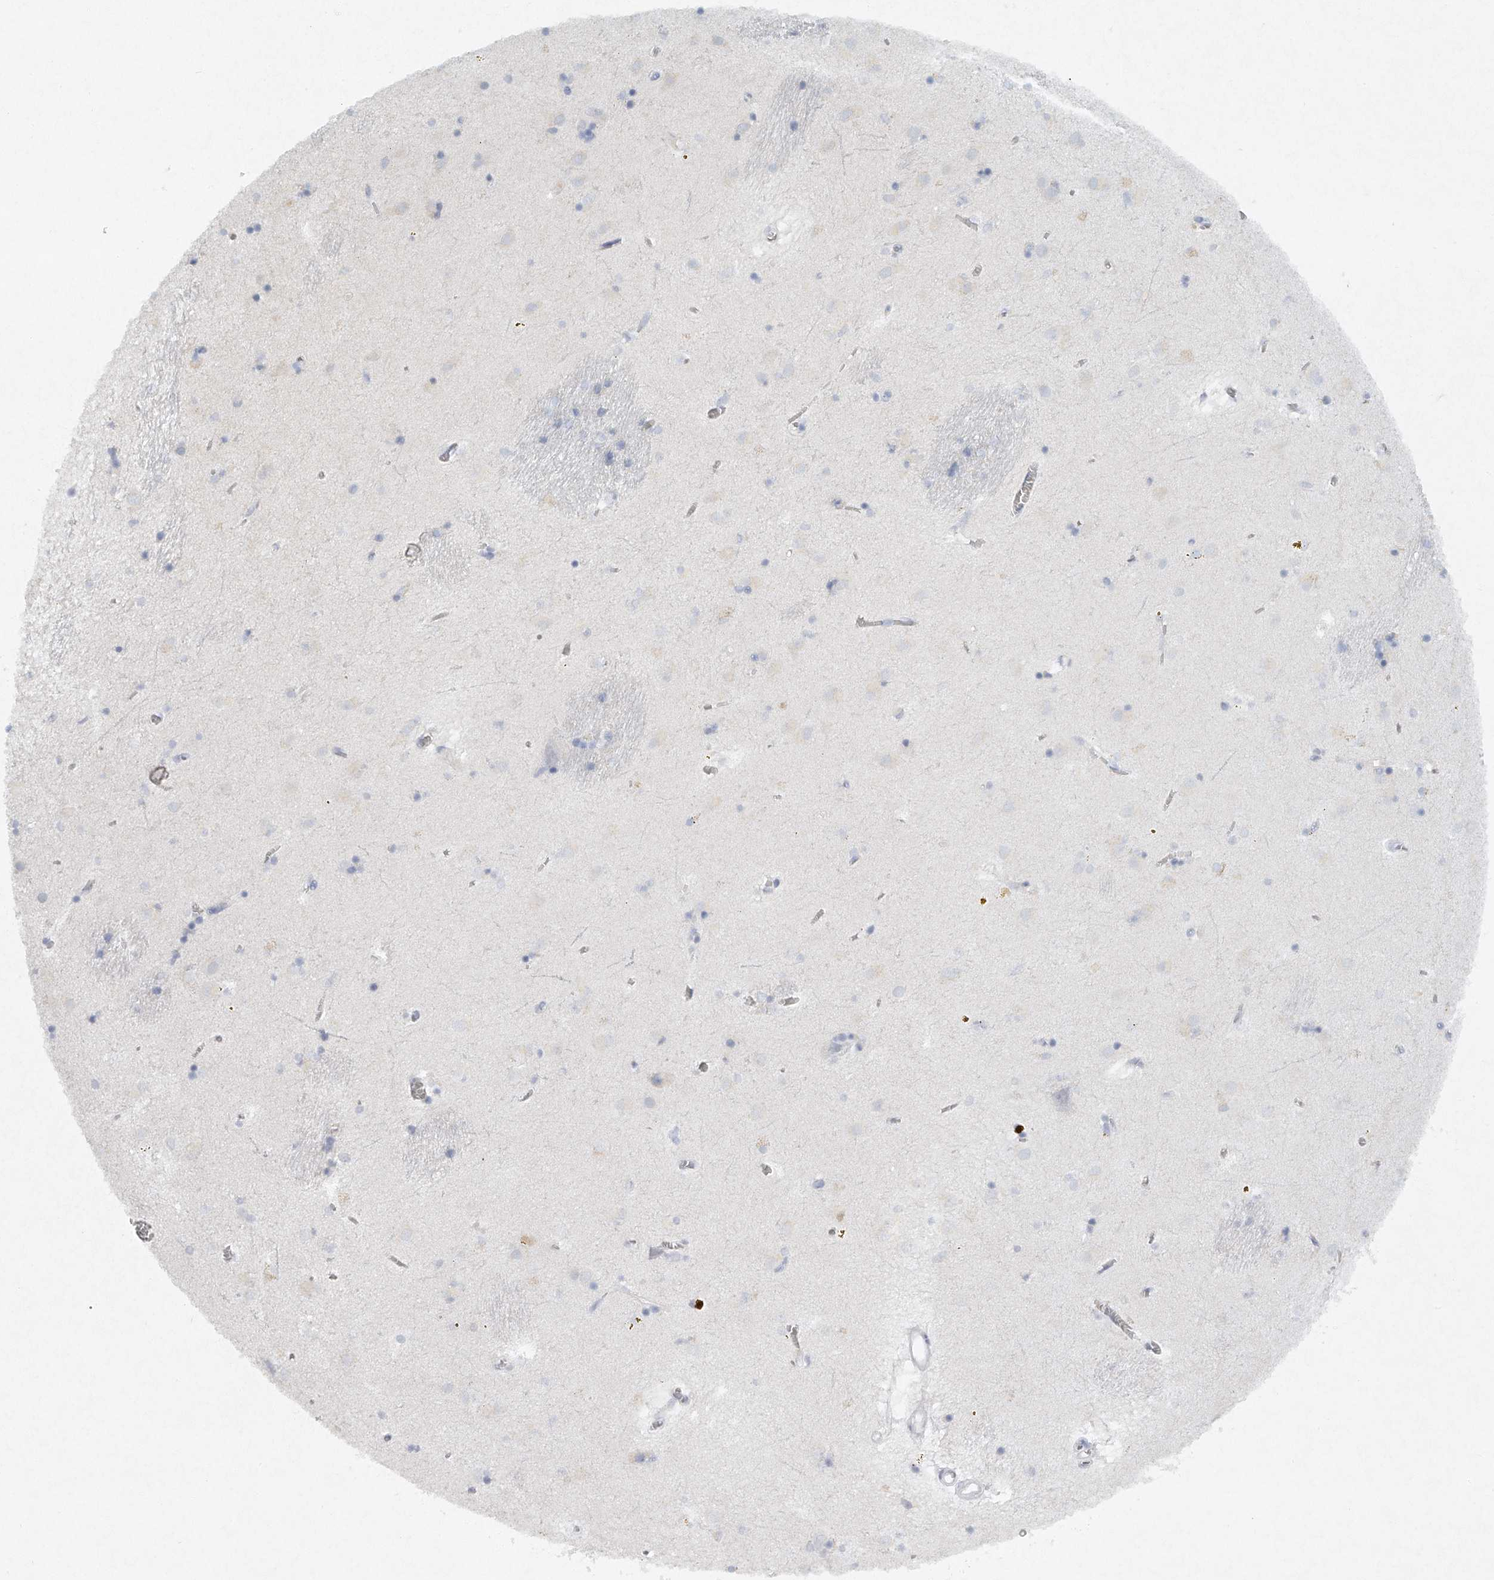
{"staining": {"intensity": "negative", "quantity": "none", "location": "none"}, "tissue": "caudate", "cell_type": "Glial cells", "image_type": "normal", "snomed": [{"axis": "morphology", "description": "Normal tissue, NOS"}, {"axis": "topography", "description": "Lateral ventricle wall"}], "caption": "Image shows no protein staining in glial cells of benign caudate. (DAB (3,3'-diaminobenzidine) immunohistochemistry visualized using brightfield microscopy, high magnification).", "gene": "FAT2", "patient": {"sex": "male", "age": 70}}